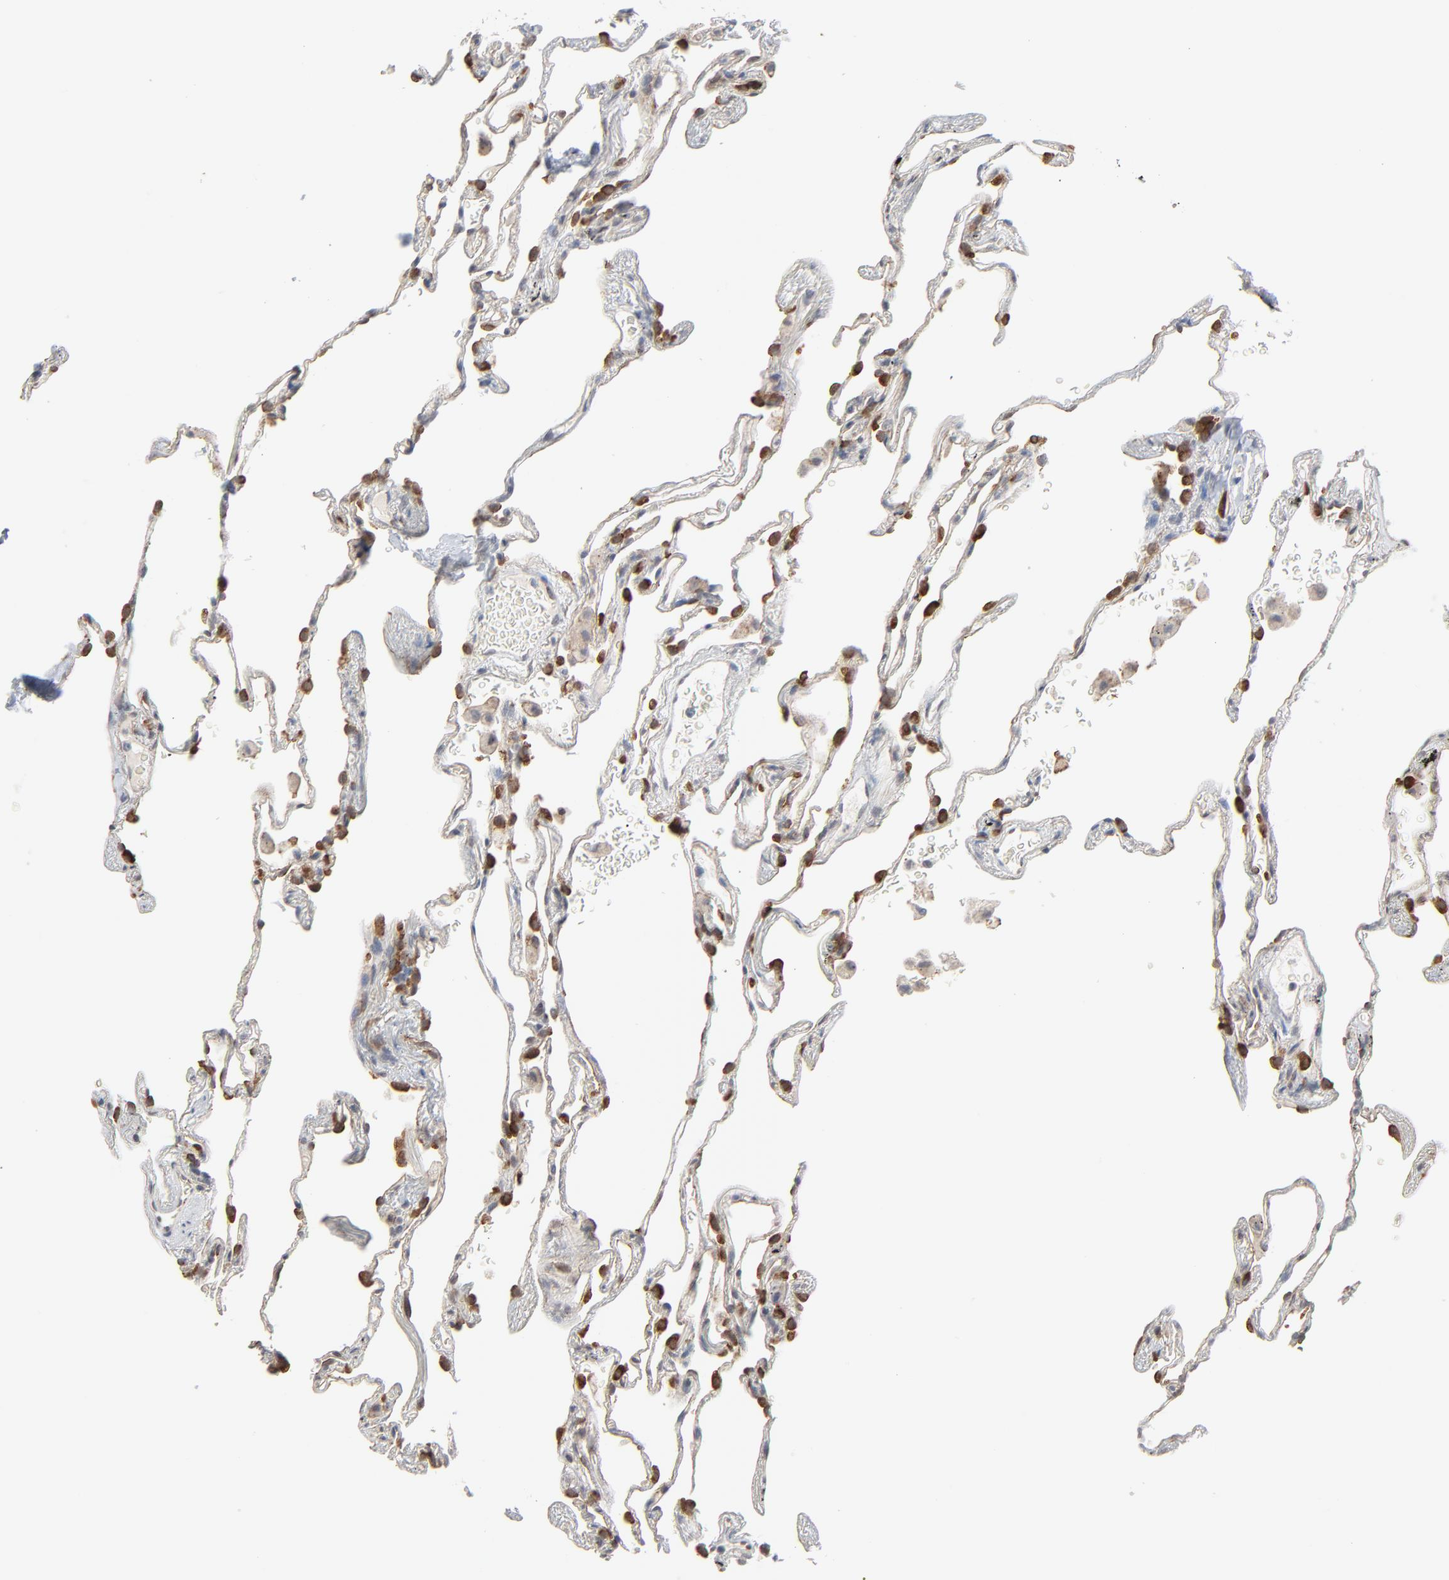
{"staining": {"intensity": "moderate", "quantity": ">75%", "location": "cytoplasmic/membranous"}, "tissue": "lung", "cell_type": "Alveolar cells", "image_type": "normal", "snomed": [{"axis": "morphology", "description": "Normal tissue, NOS"}, {"axis": "morphology", "description": "Inflammation, NOS"}, {"axis": "topography", "description": "Lung"}], "caption": "This is a micrograph of IHC staining of benign lung, which shows moderate positivity in the cytoplasmic/membranous of alveolar cells.", "gene": "ITPR3", "patient": {"sex": "male", "age": 69}}